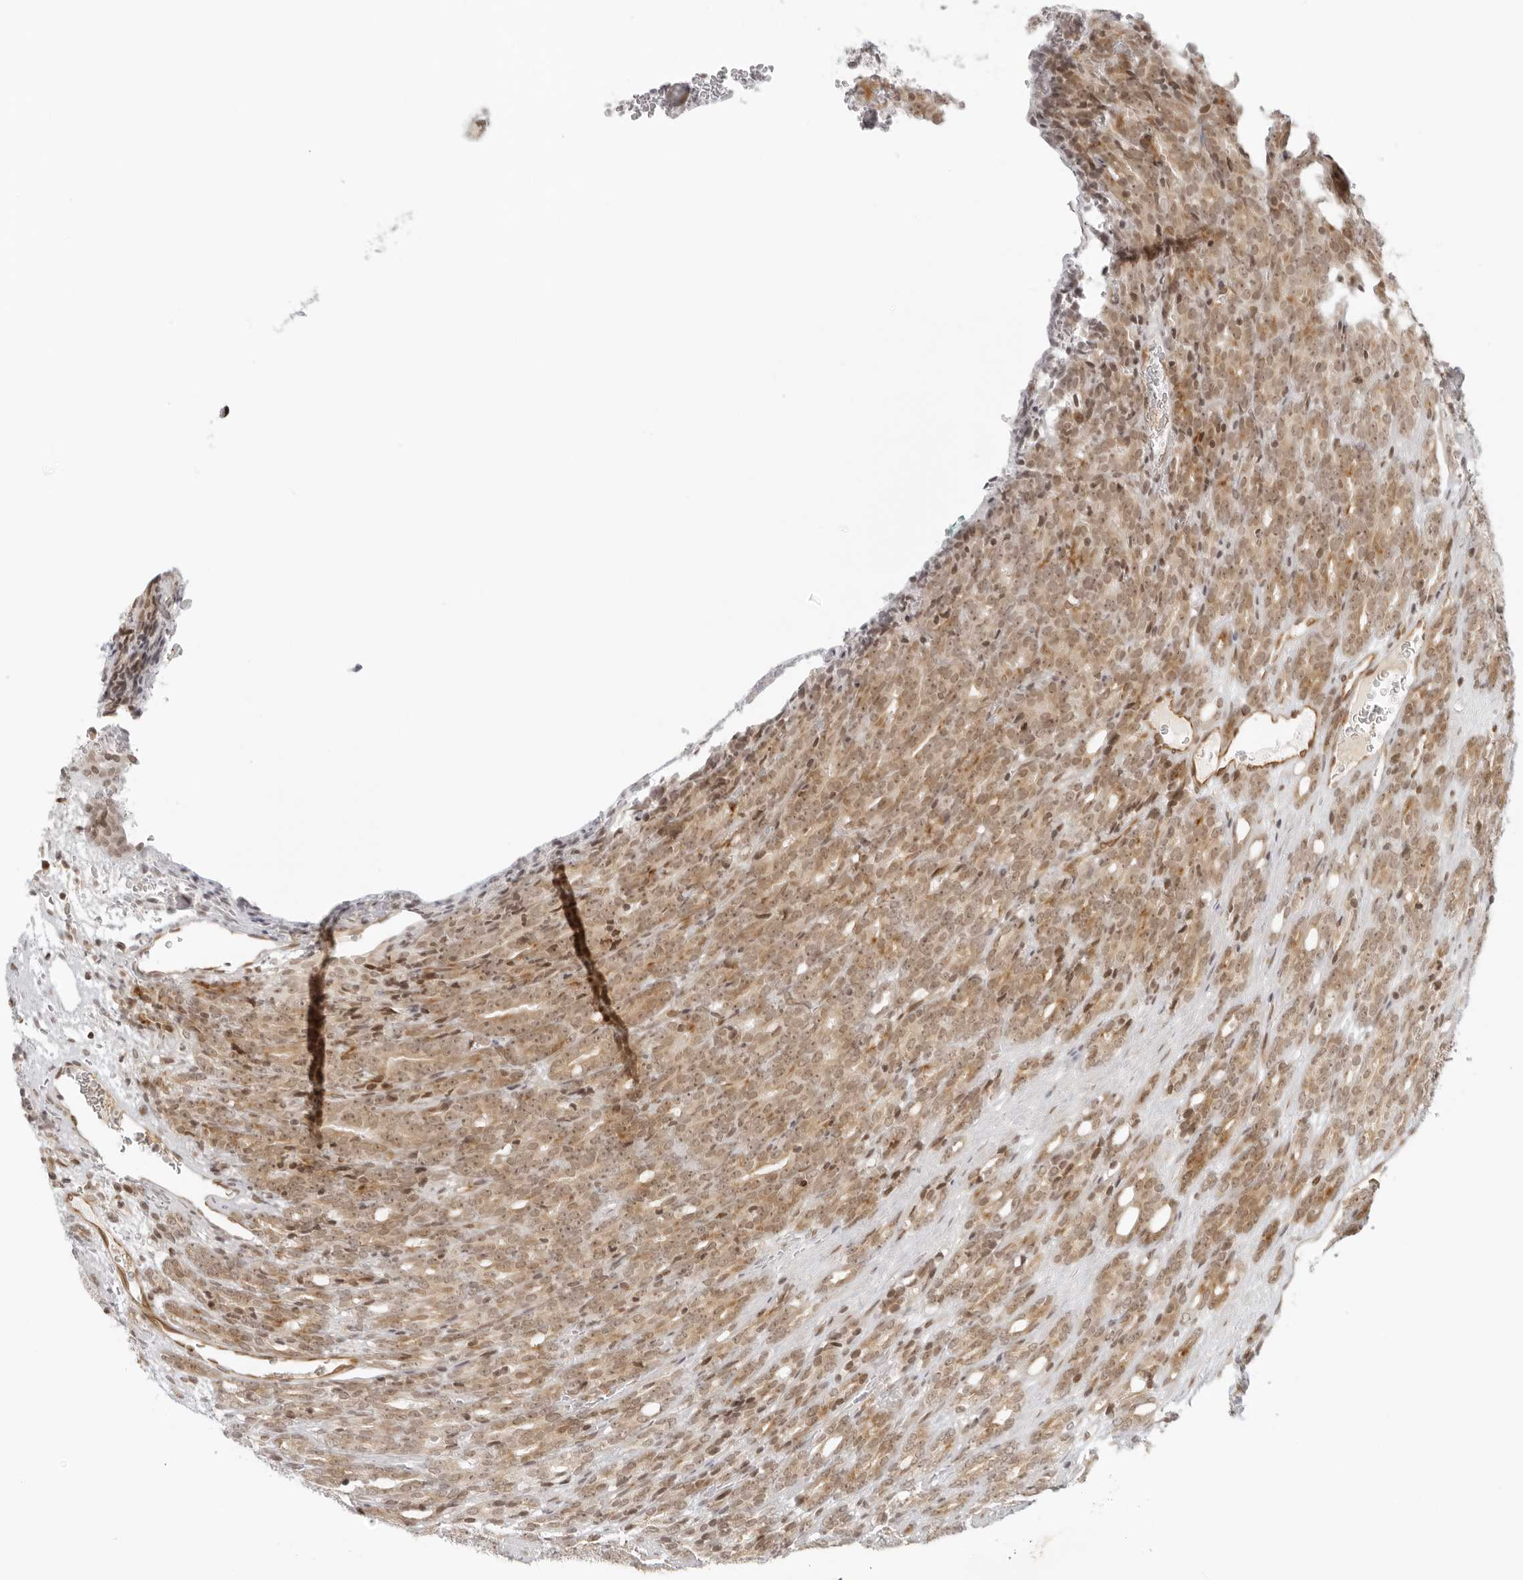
{"staining": {"intensity": "moderate", "quantity": ">75%", "location": "cytoplasmic/membranous,nuclear"}, "tissue": "prostate cancer", "cell_type": "Tumor cells", "image_type": "cancer", "snomed": [{"axis": "morphology", "description": "Adenocarcinoma, High grade"}, {"axis": "topography", "description": "Prostate"}], "caption": "Immunohistochemical staining of prostate adenocarcinoma (high-grade) shows moderate cytoplasmic/membranous and nuclear protein expression in approximately >75% of tumor cells. (Stains: DAB (3,3'-diaminobenzidine) in brown, nuclei in blue, Microscopy: brightfield microscopy at high magnification).", "gene": "ZNF407", "patient": {"sex": "male", "age": 62}}